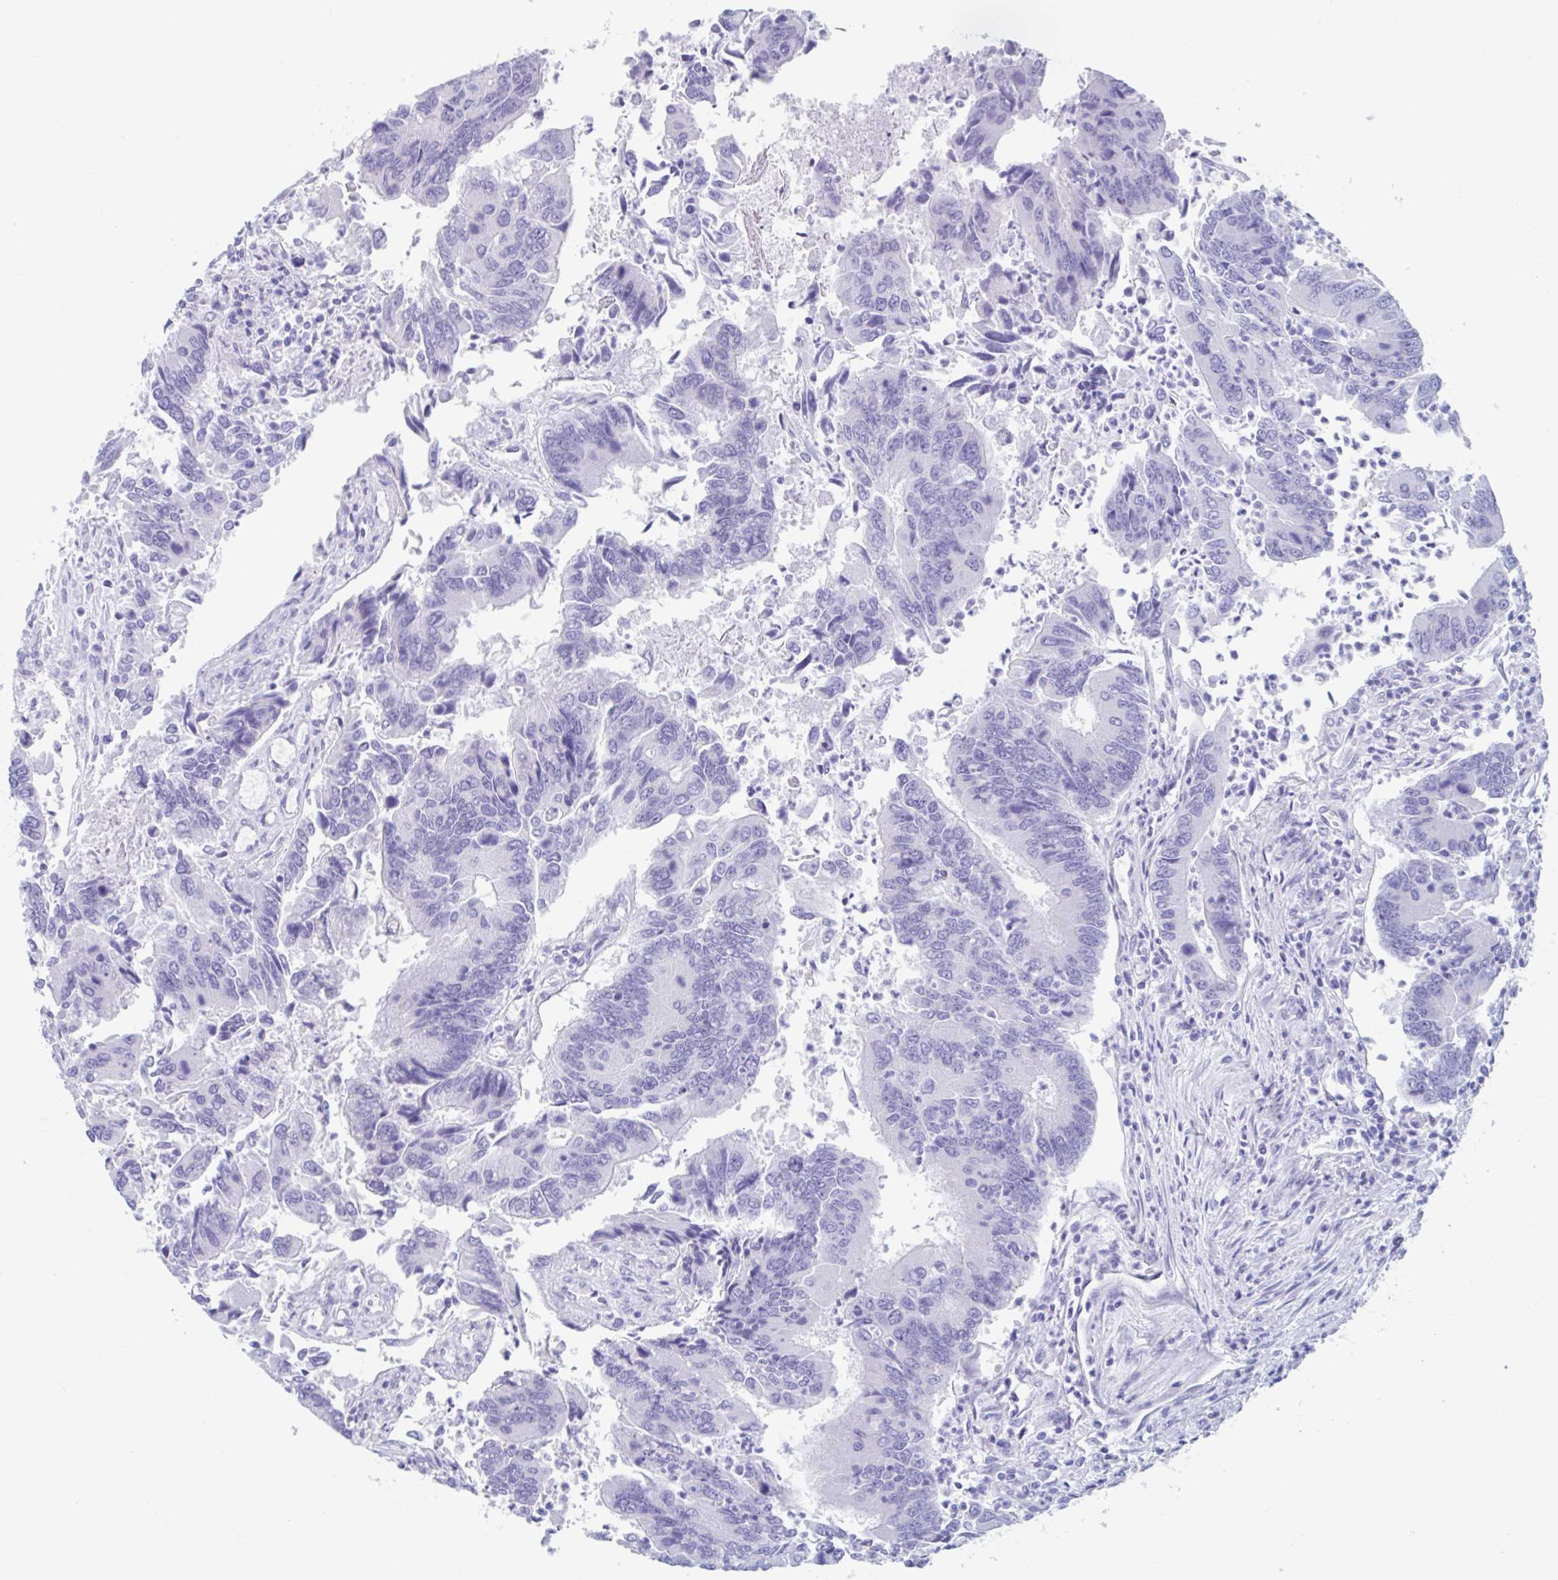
{"staining": {"intensity": "negative", "quantity": "none", "location": "none"}, "tissue": "colorectal cancer", "cell_type": "Tumor cells", "image_type": "cancer", "snomed": [{"axis": "morphology", "description": "Adenocarcinoma, NOS"}, {"axis": "topography", "description": "Colon"}], "caption": "Adenocarcinoma (colorectal) was stained to show a protein in brown. There is no significant expression in tumor cells.", "gene": "CPTP", "patient": {"sex": "female", "age": 67}}